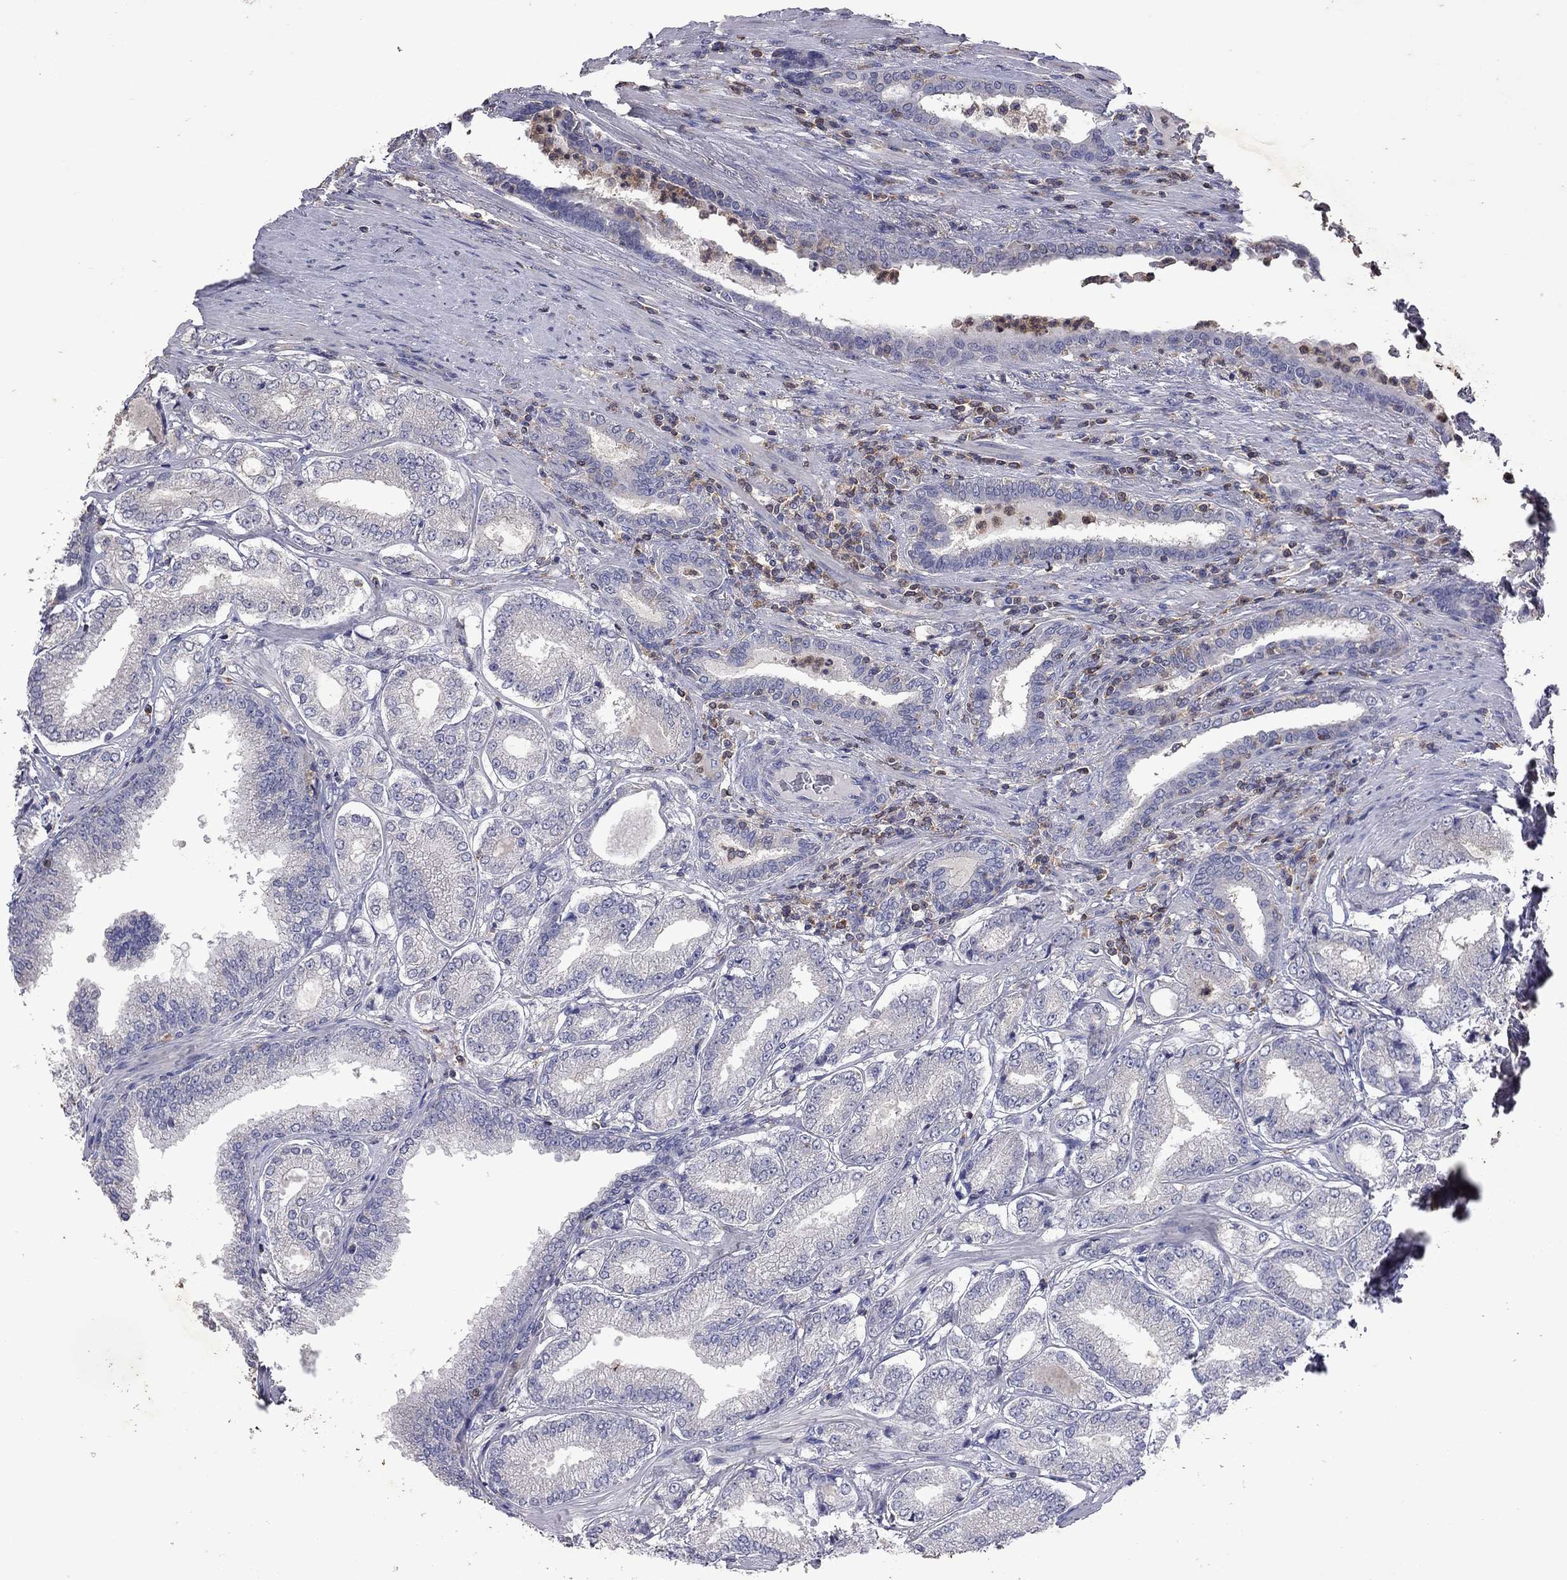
{"staining": {"intensity": "negative", "quantity": "none", "location": "none"}, "tissue": "prostate cancer", "cell_type": "Tumor cells", "image_type": "cancer", "snomed": [{"axis": "morphology", "description": "Adenocarcinoma, NOS"}, {"axis": "topography", "description": "Prostate"}], "caption": "Immunohistochemical staining of prostate cancer demonstrates no significant expression in tumor cells. (Brightfield microscopy of DAB IHC at high magnification).", "gene": "IPCEF1", "patient": {"sex": "male", "age": 65}}